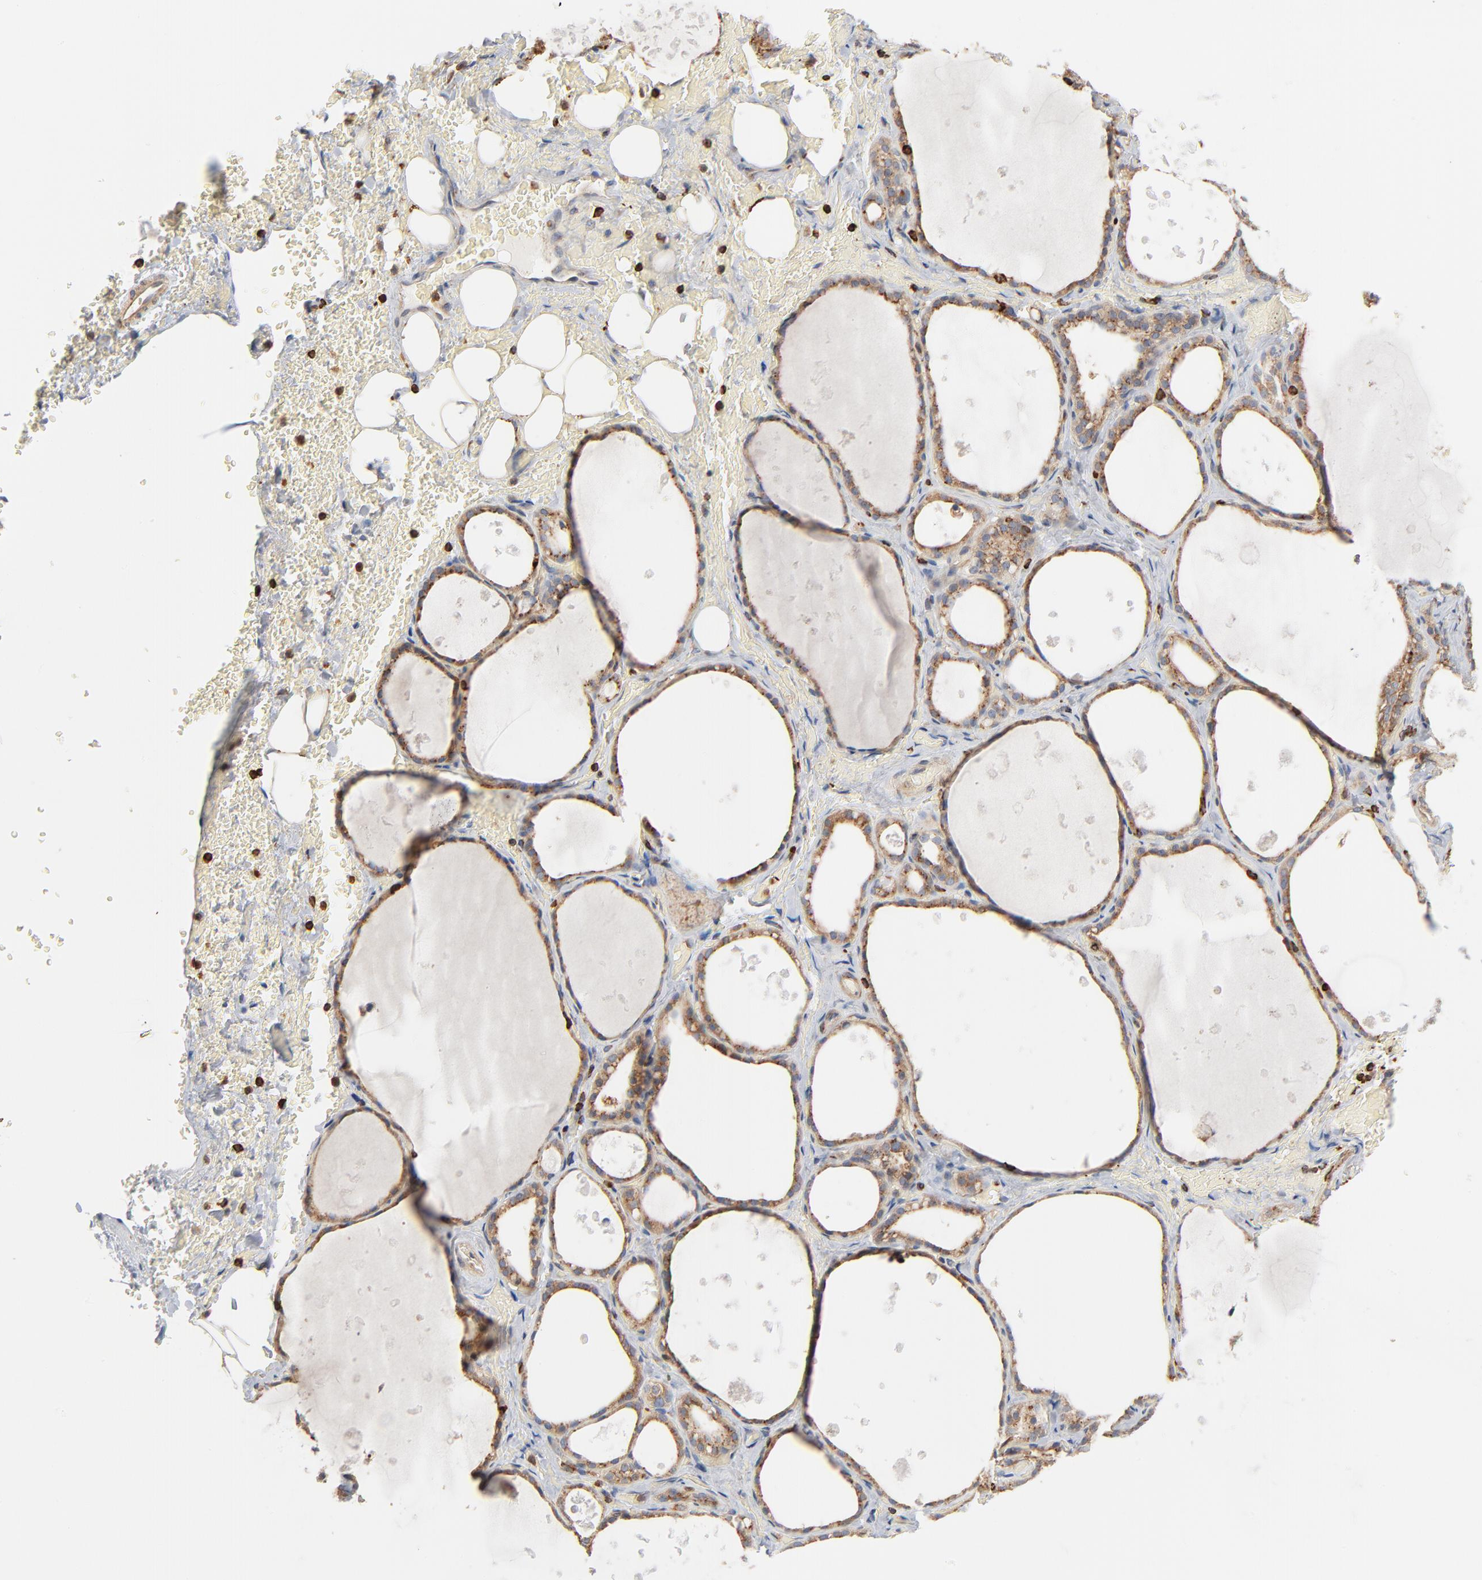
{"staining": {"intensity": "moderate", "quantity": ">75%", "location": "cytoplasmic/membranous"}, "tissue": "thyroid gland", "cell_type": "Glandular cells", "image_type": "normal", "snomed": [{"axis": "morphology", "description": "Normal tissue, NOS"}, {"axis": "topography", "description": "Thyroid gland"}], "caption": "Immunohistochemical staining of unremarkable thyroid gland reveals moderate cytoplasmic/membranous protein staining in approximately >75% of glandular cells.", "gene": "SH3KBP1", "patient": {"sex": "male", "age": 61}}